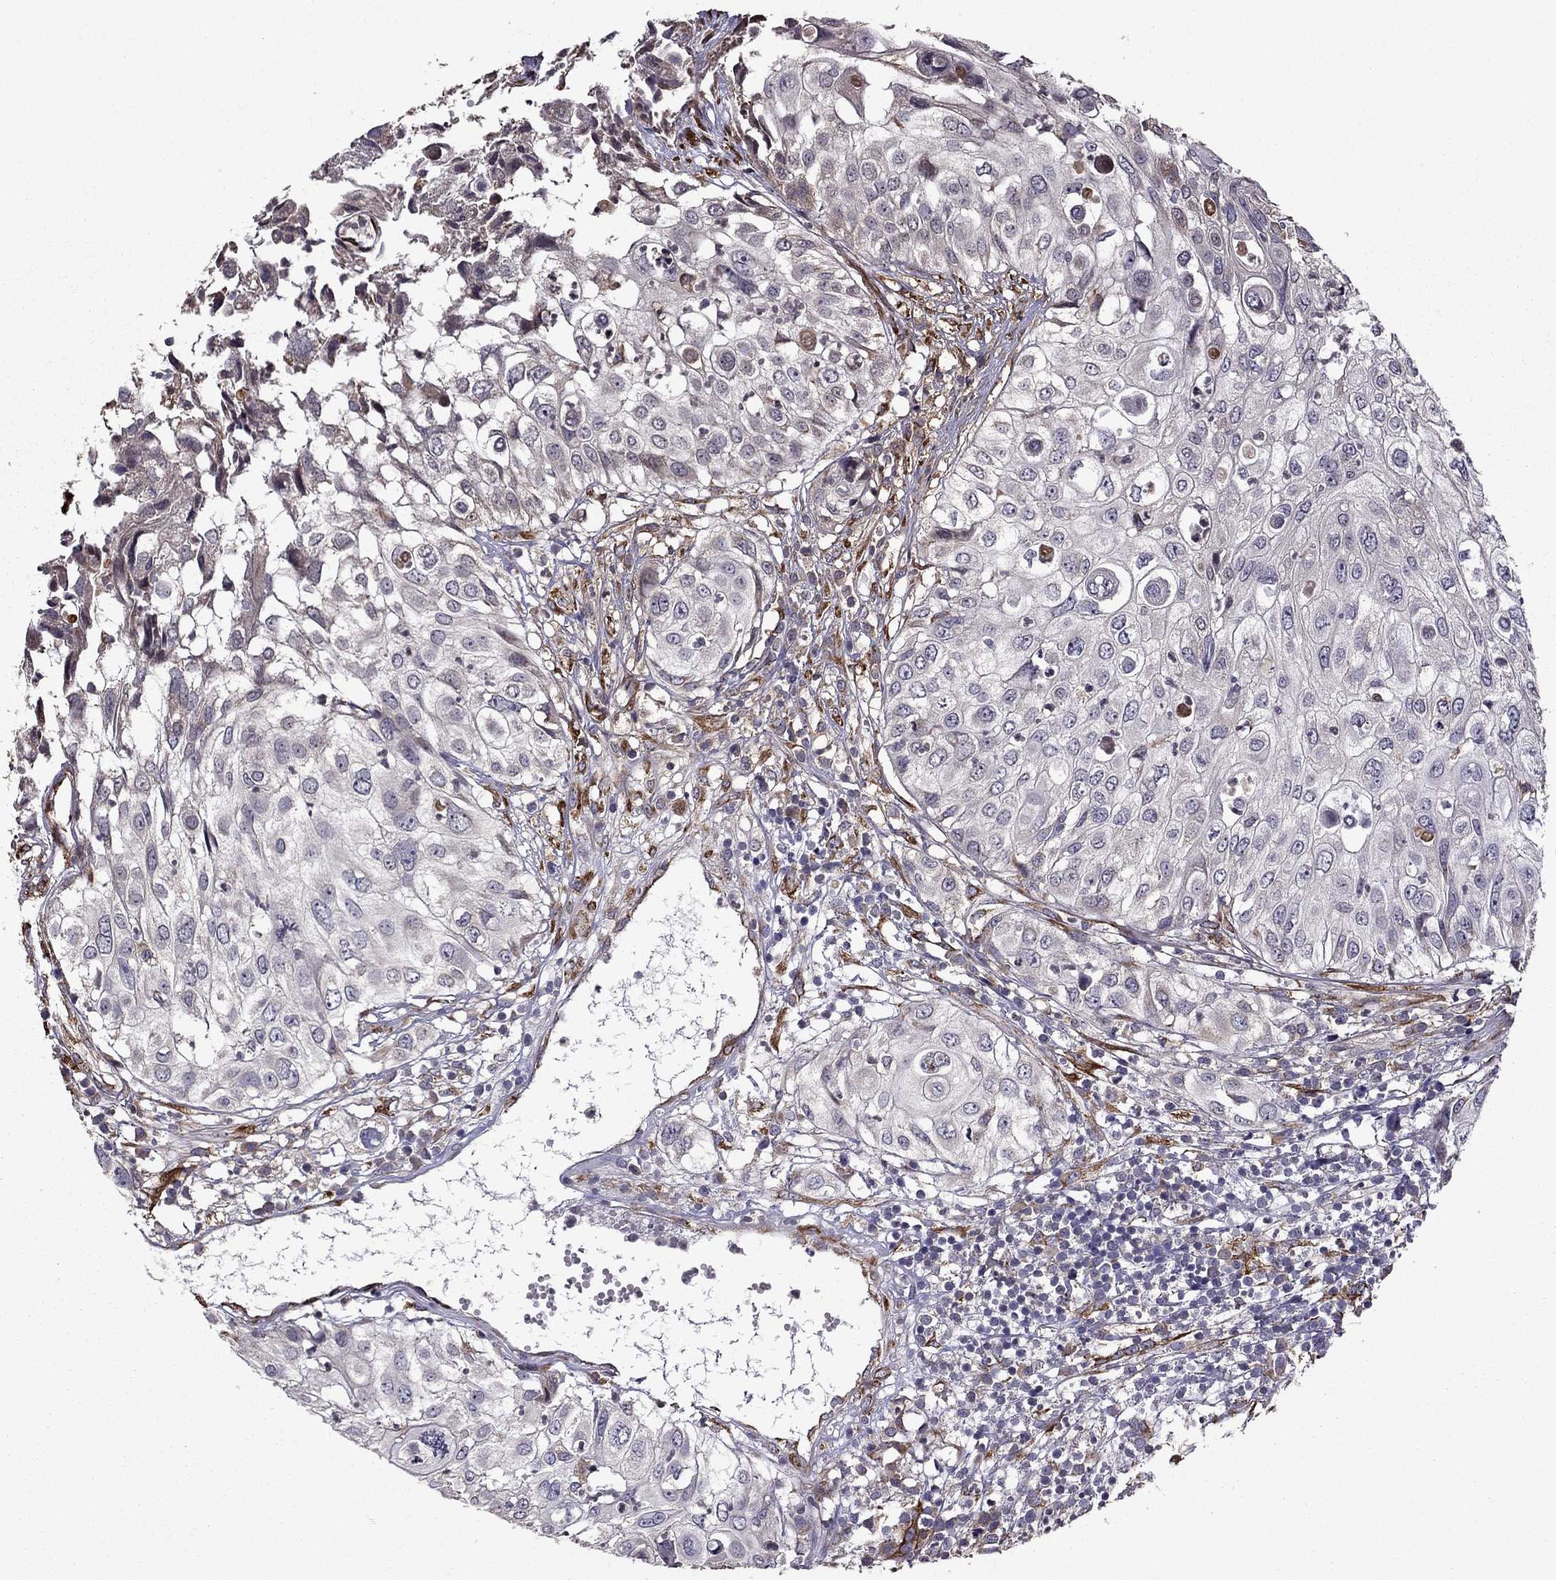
{"staining": {"intensity": "negative", "quantity": "none", "location": "none"}, "tissue": "urothelial cancer", "cell_type": "Tumor cells", "image_type": "cancer", "snomed": [{"axis": "morphology", "description": "Urothelial carcinoma, High grade"}, {"axis": "topography", "description": "Urinary bladder"}], "caption": "DAB immunohistochemical staining of human high-grade urothelial carcinoma reveals no significant expression in tumor cells.", "gene": "IKBIP", "patient": {"sex": "female", "age": 79}}